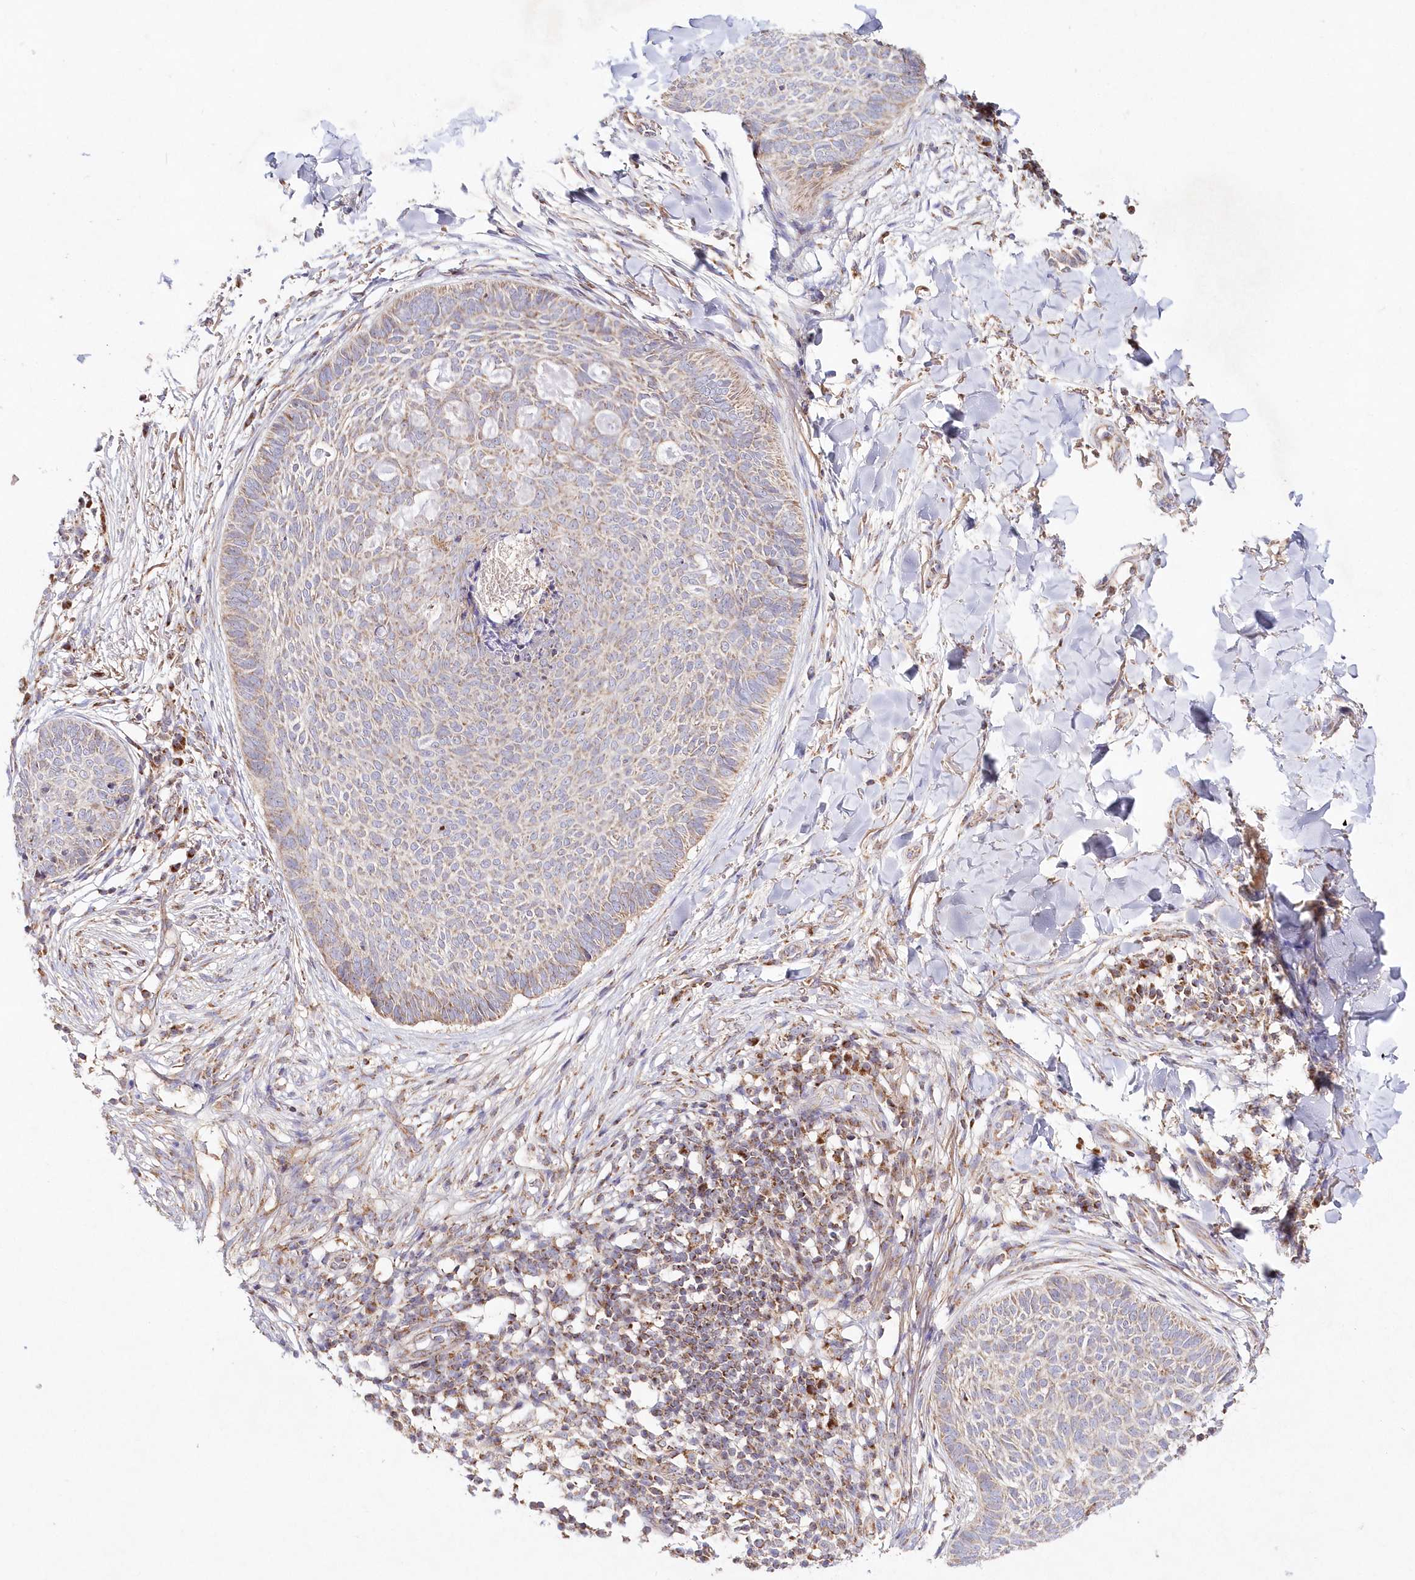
{"staining": {"intensity": "weak", "quantity": "25%-75%", "location": "cytoplasmic/membranous"}, "tissue": "skin cancer", "cell_type": "Tumor cells", "image_type": "cancer", "snomed": [{"axis": "morphology", "description": "Normal tissue, NOS"}, {"axis": "morphology", "description": "Basal cell carcinoma"}, {"axis": "topography", "description": "Skin"}], "caption": "Skin cancer stained with IHC demonstrates weak cytoplasmic/membranous positivity in about 25%-75% of tumor cells.", "gene": "DNA2", "patient": {"sex": "male", "age": 50}}